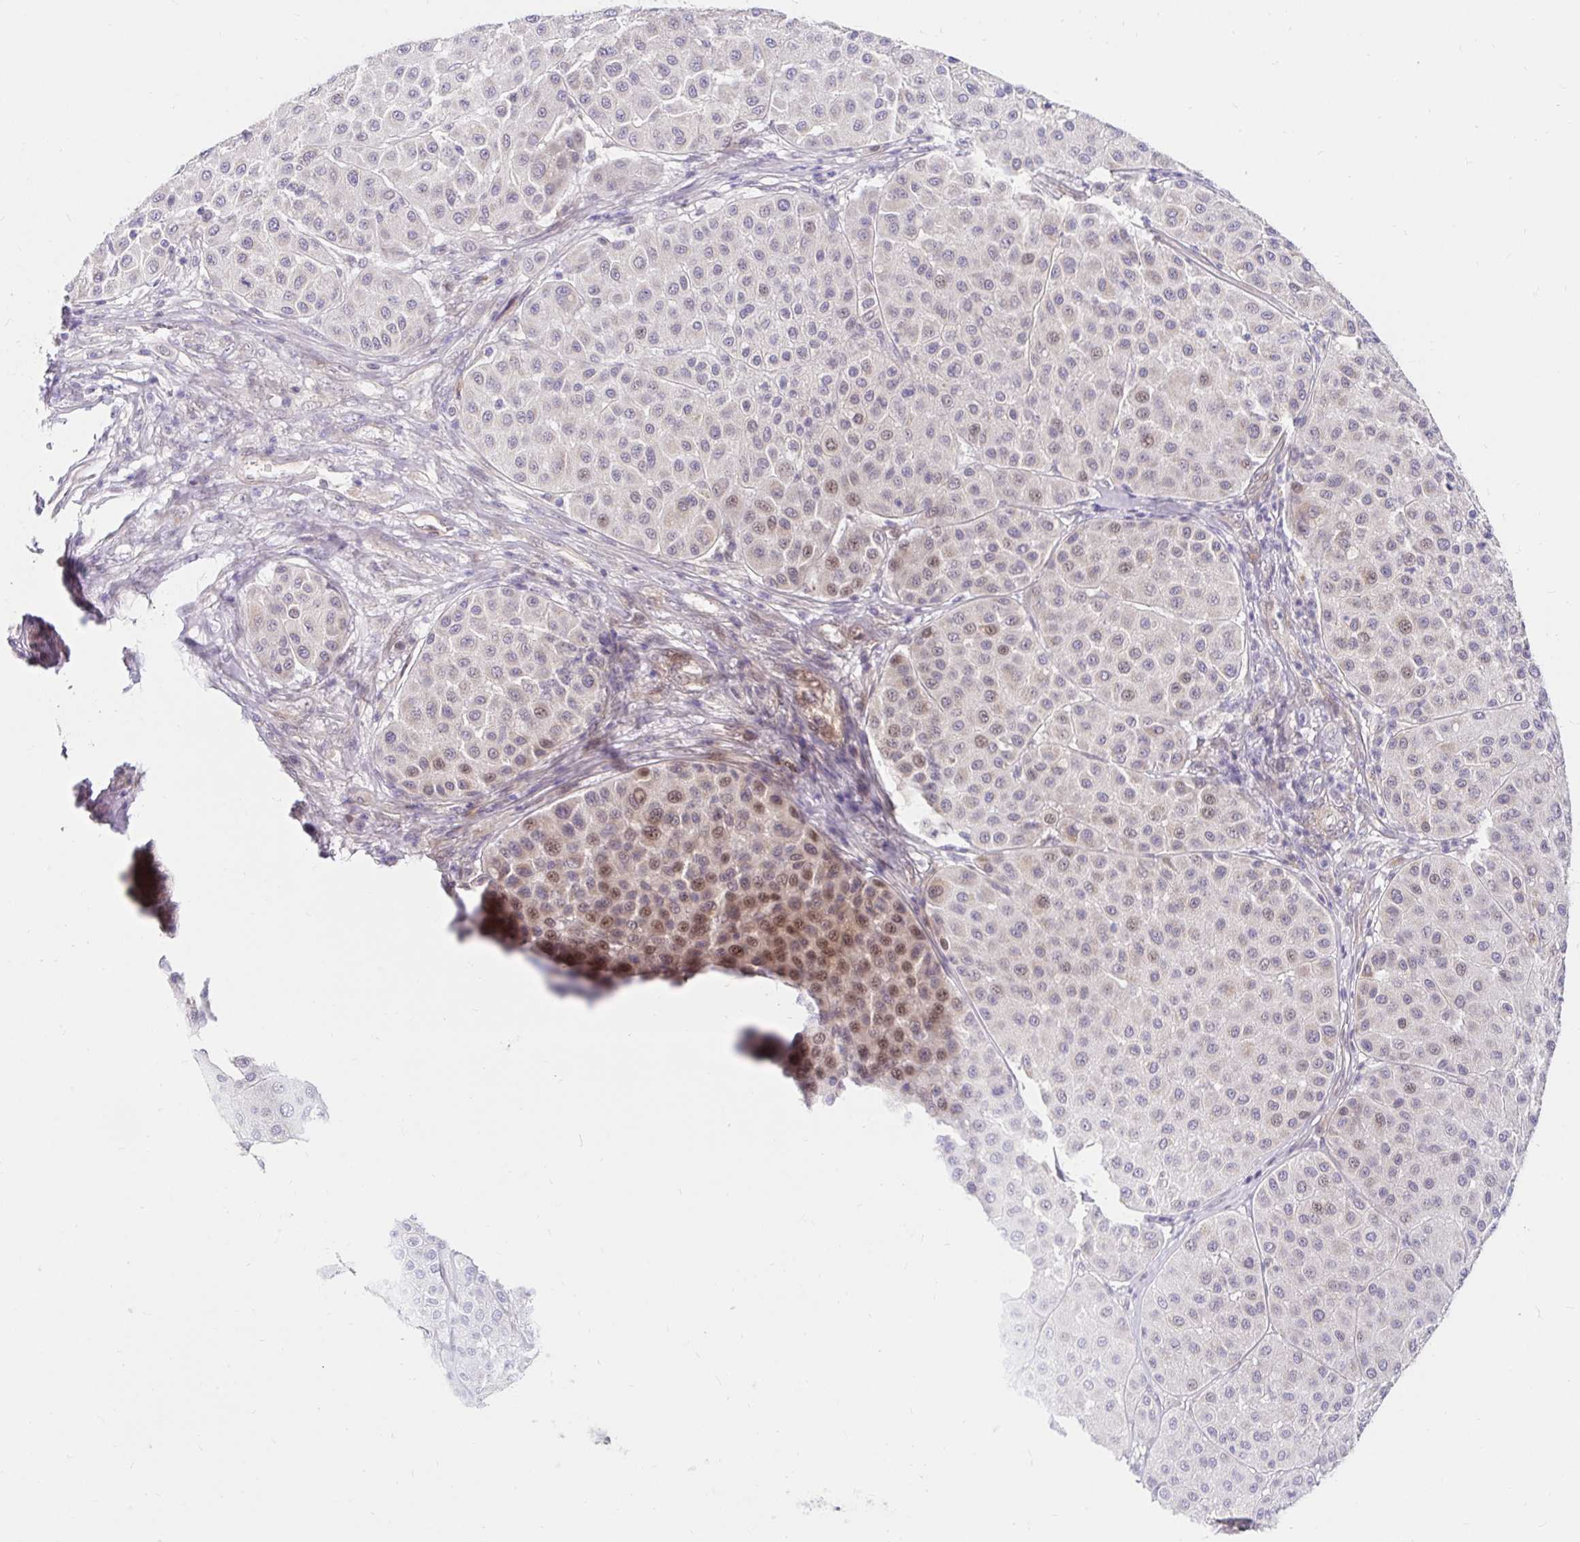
{"staining": {"intensity": "moderate", "quantity": "25%-75%", "location": "nuclear"}, "tissue": "melanoma", "cell_type": "Tumor cells", "image_type": "cancer", "snomed": [{"axis": "morphology", "description": "Malignant melanoma, Metastatic site"}, {"axis": "topography", "description": "Smooth muscle"}], "caption": "Protein expression analysis of malignant melanoma (metastatic site) displays moderate nuclear staining in approximately 25%-75% of tumor cells. (DAB = brown stain, brightfield microscopy at high magnification).", "gene": "GUCY1A1", "patient": {"sex": "male", "age": 41}}